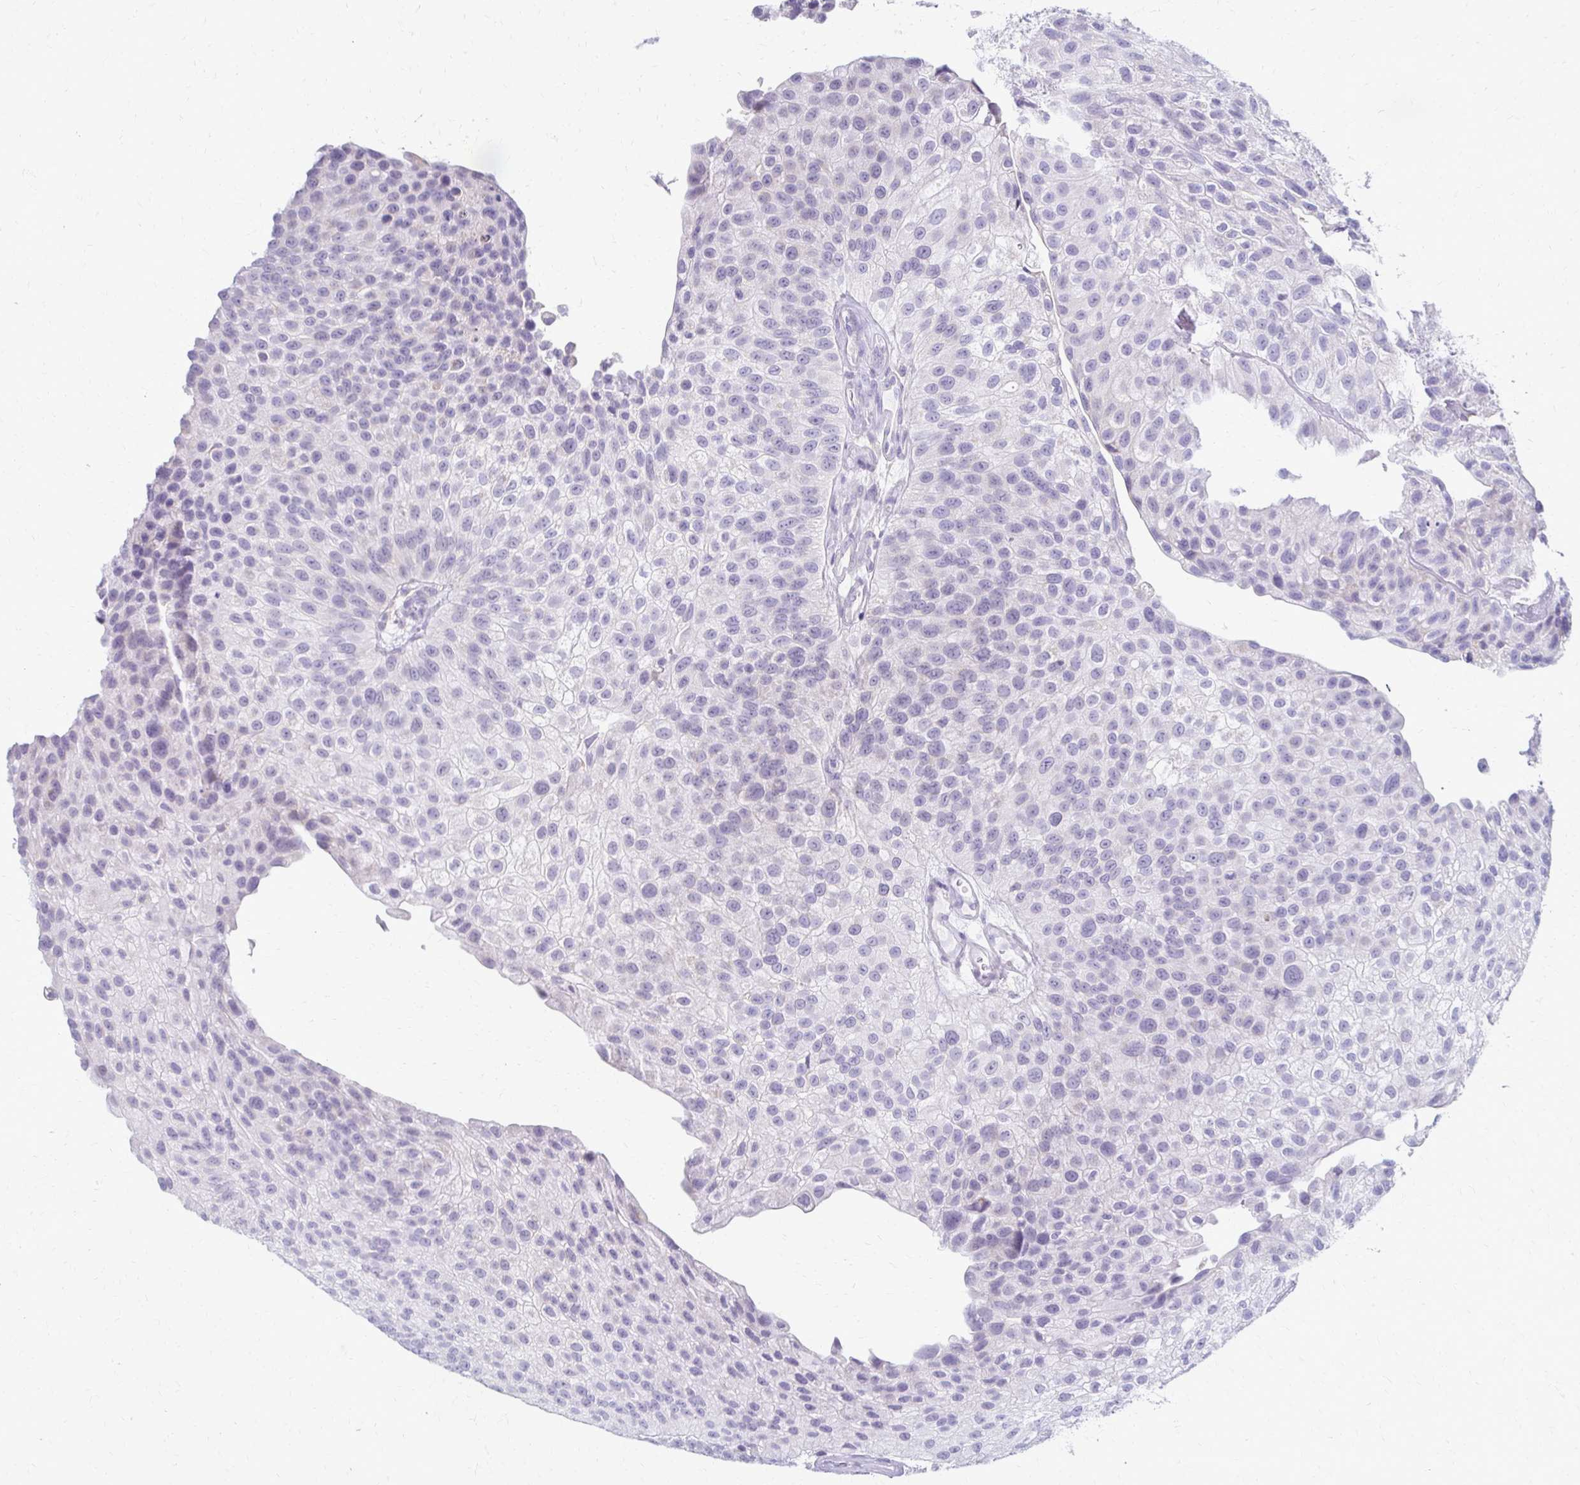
{"staining": {"intensity": "negative", "quantity": "none", "location": "none"}, "tissue": "urothelial cancer", "cell_type": "Tumor cells", "image_type": "cancer", "snomed": [{"axis": "morphology", "description": "Urothelial carcinoma, NOS"}, {"axis": "topography", "description": "Urinary bladder"}], "caption": "Immunohistochemistry of human transitional cell carcinoma reveals no staining in tumor cells. (DAB immunohistochemistry (IHC) with hematoxylin counter stain).", "gene": "FCGR2B", "patient": {"sex": "male", "age": 87}}